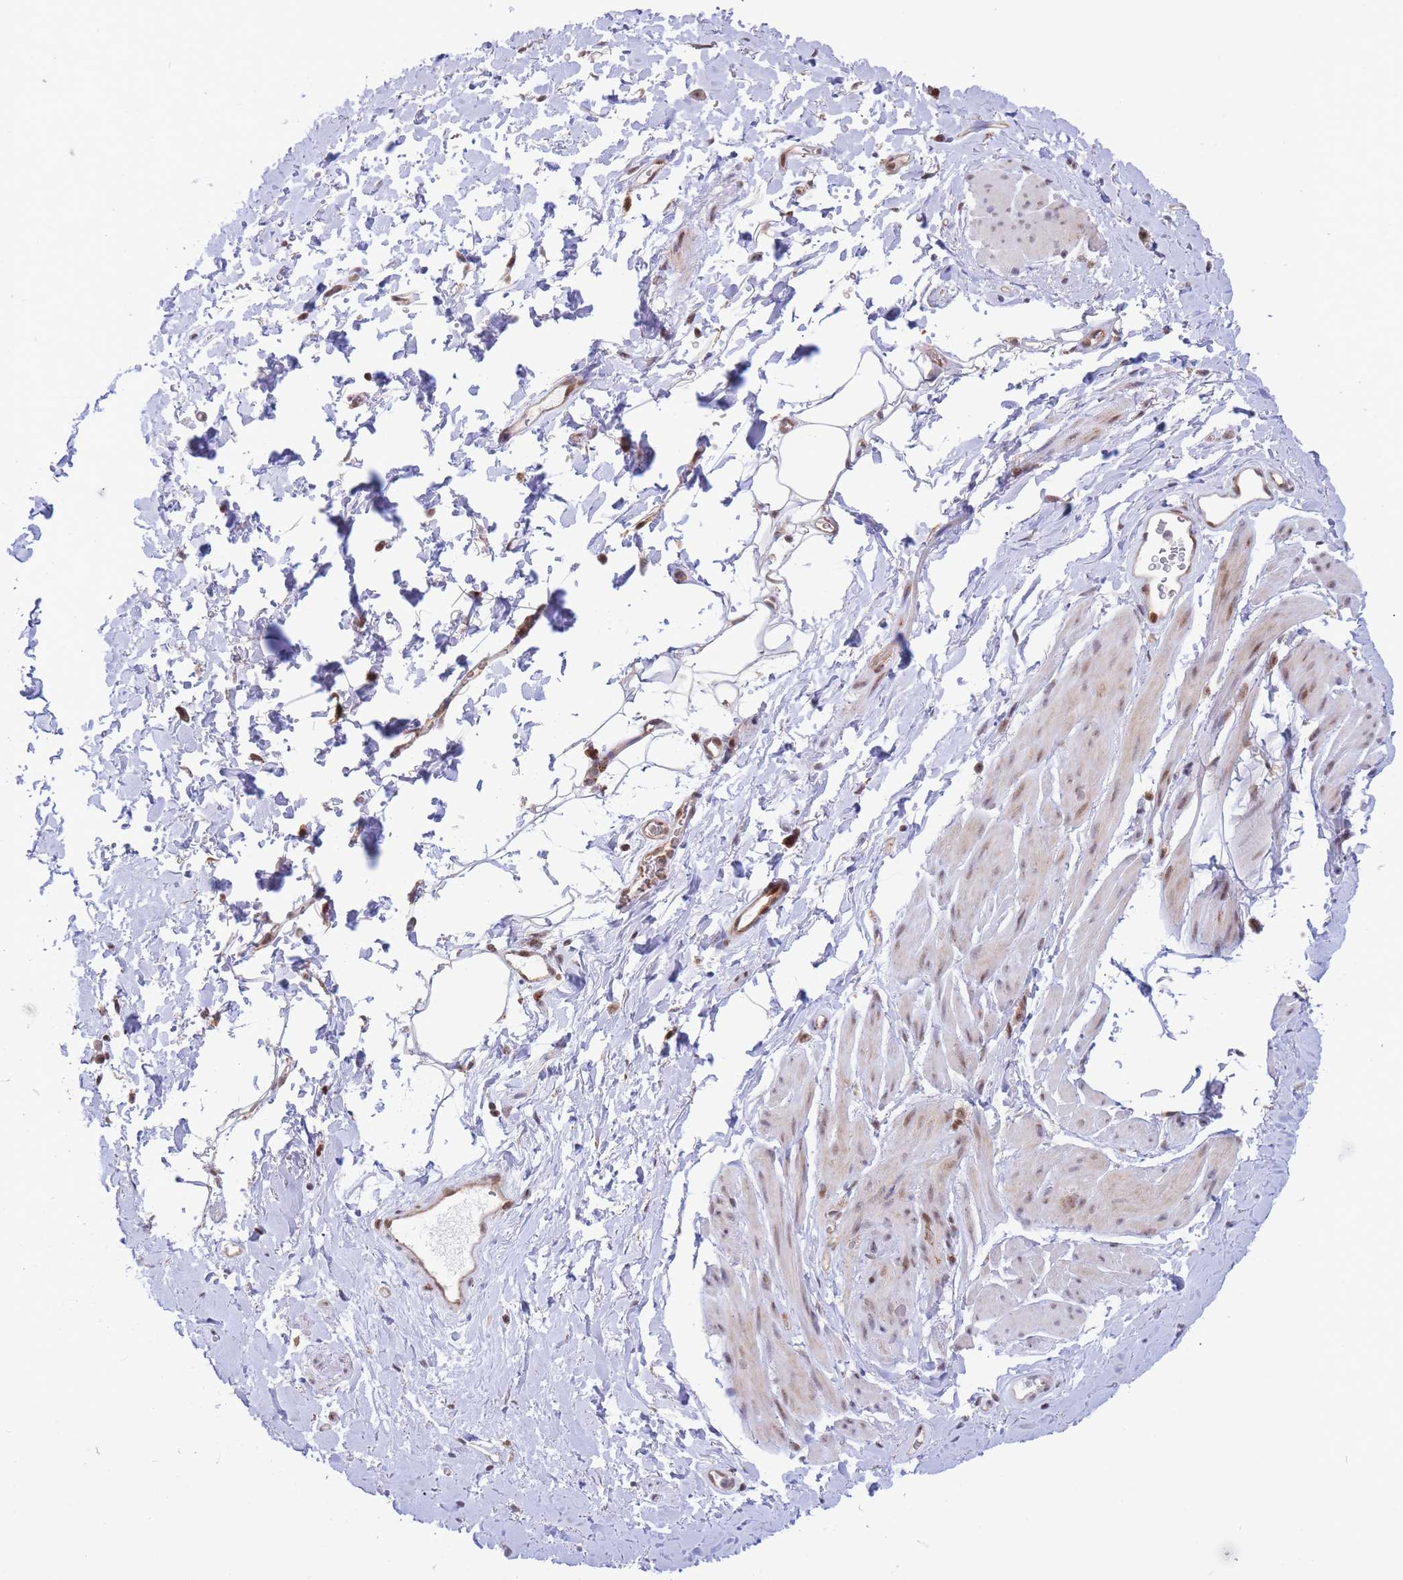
{"staining": {"intensity": "moderate", "quantity": "25%-75%", "location": "nuclear"}, "tissue": "smooth muscle", "cell_type": "Smooth muscle cells", "image_type": "normal", "snomed": [{"axis": "morphology", "description": "Normal tissue, NOS"}, {"axis": "topography", "description": "Smooth muscle"}, {"axis": "topography", "description": "Peripheral nerve tissue"}], "caption": "A brown stain shows moderate nuclear positivity of a protein in smooth muscle cells of benign human smooth muscle. The staining was performed using DAB to visualize the protein expression in brown, while the nuclei were stained in blue with hematoxylin (Magnification: 20x).", "gene": "BOD1L1", "patient": {"sex": "male", "age": 69}}